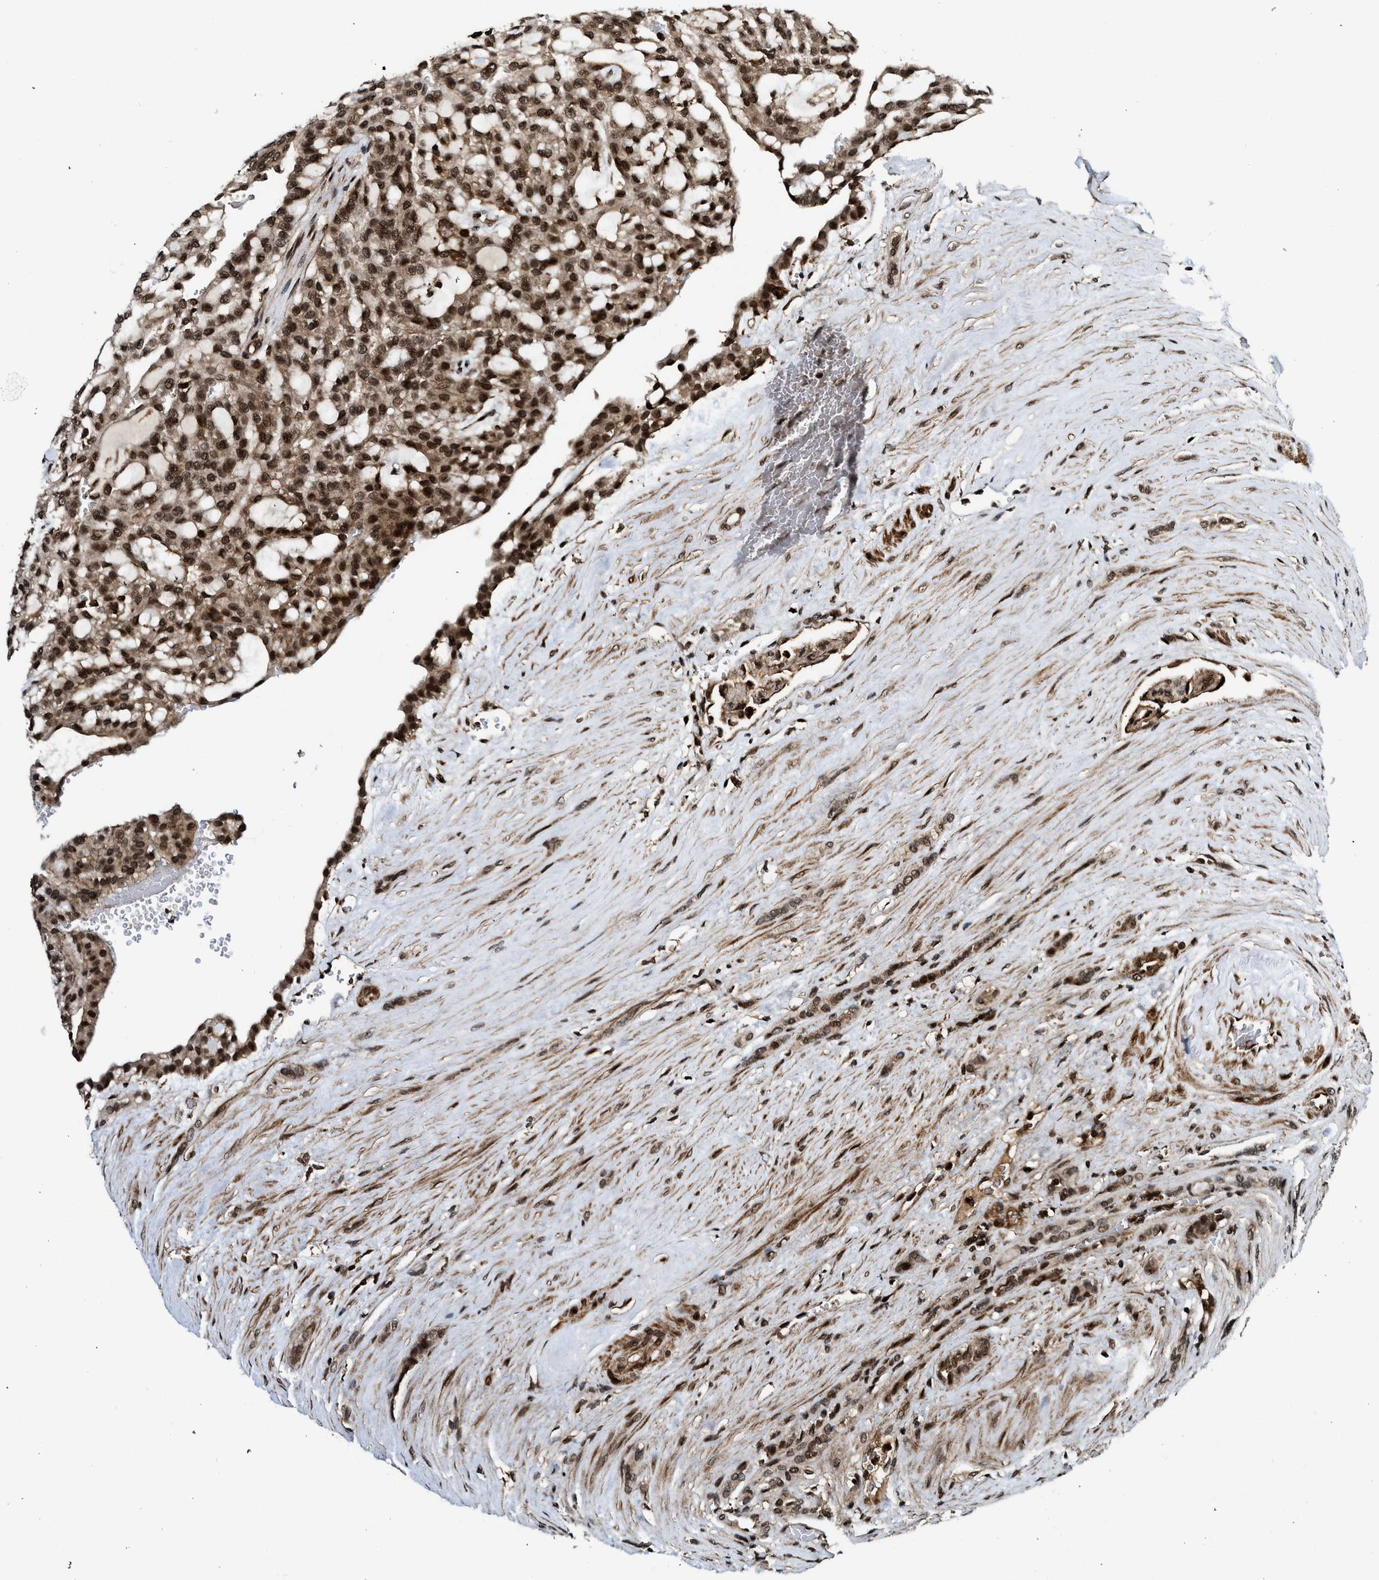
{"staining": {"intensity": "strong", "quantity": ">75%", "location": "cytoplasmic/membranous,nuclear"}, "tissue": "renal cancer", "cell_type": "Tumor cells", "image_type": "cancer", "snomed": [{"axis": "morphology", "description": "Adenocarcinoma, NOS"}, {"axis": "topography", "description": "Kidney"}], "caption": "DAB (3,3'-diaminobenzidine) immunohistochemical staining of human adenocarcinoma (renal) displays strong cytoplasmic/membranous and nuclear protein positivity in approximately >75% of tumor cells. (DAB IHC, brown staining for protein, blue staining for nuclei).", "gene": "MDM2", "patient": {"sex": "male", "age": 63}}